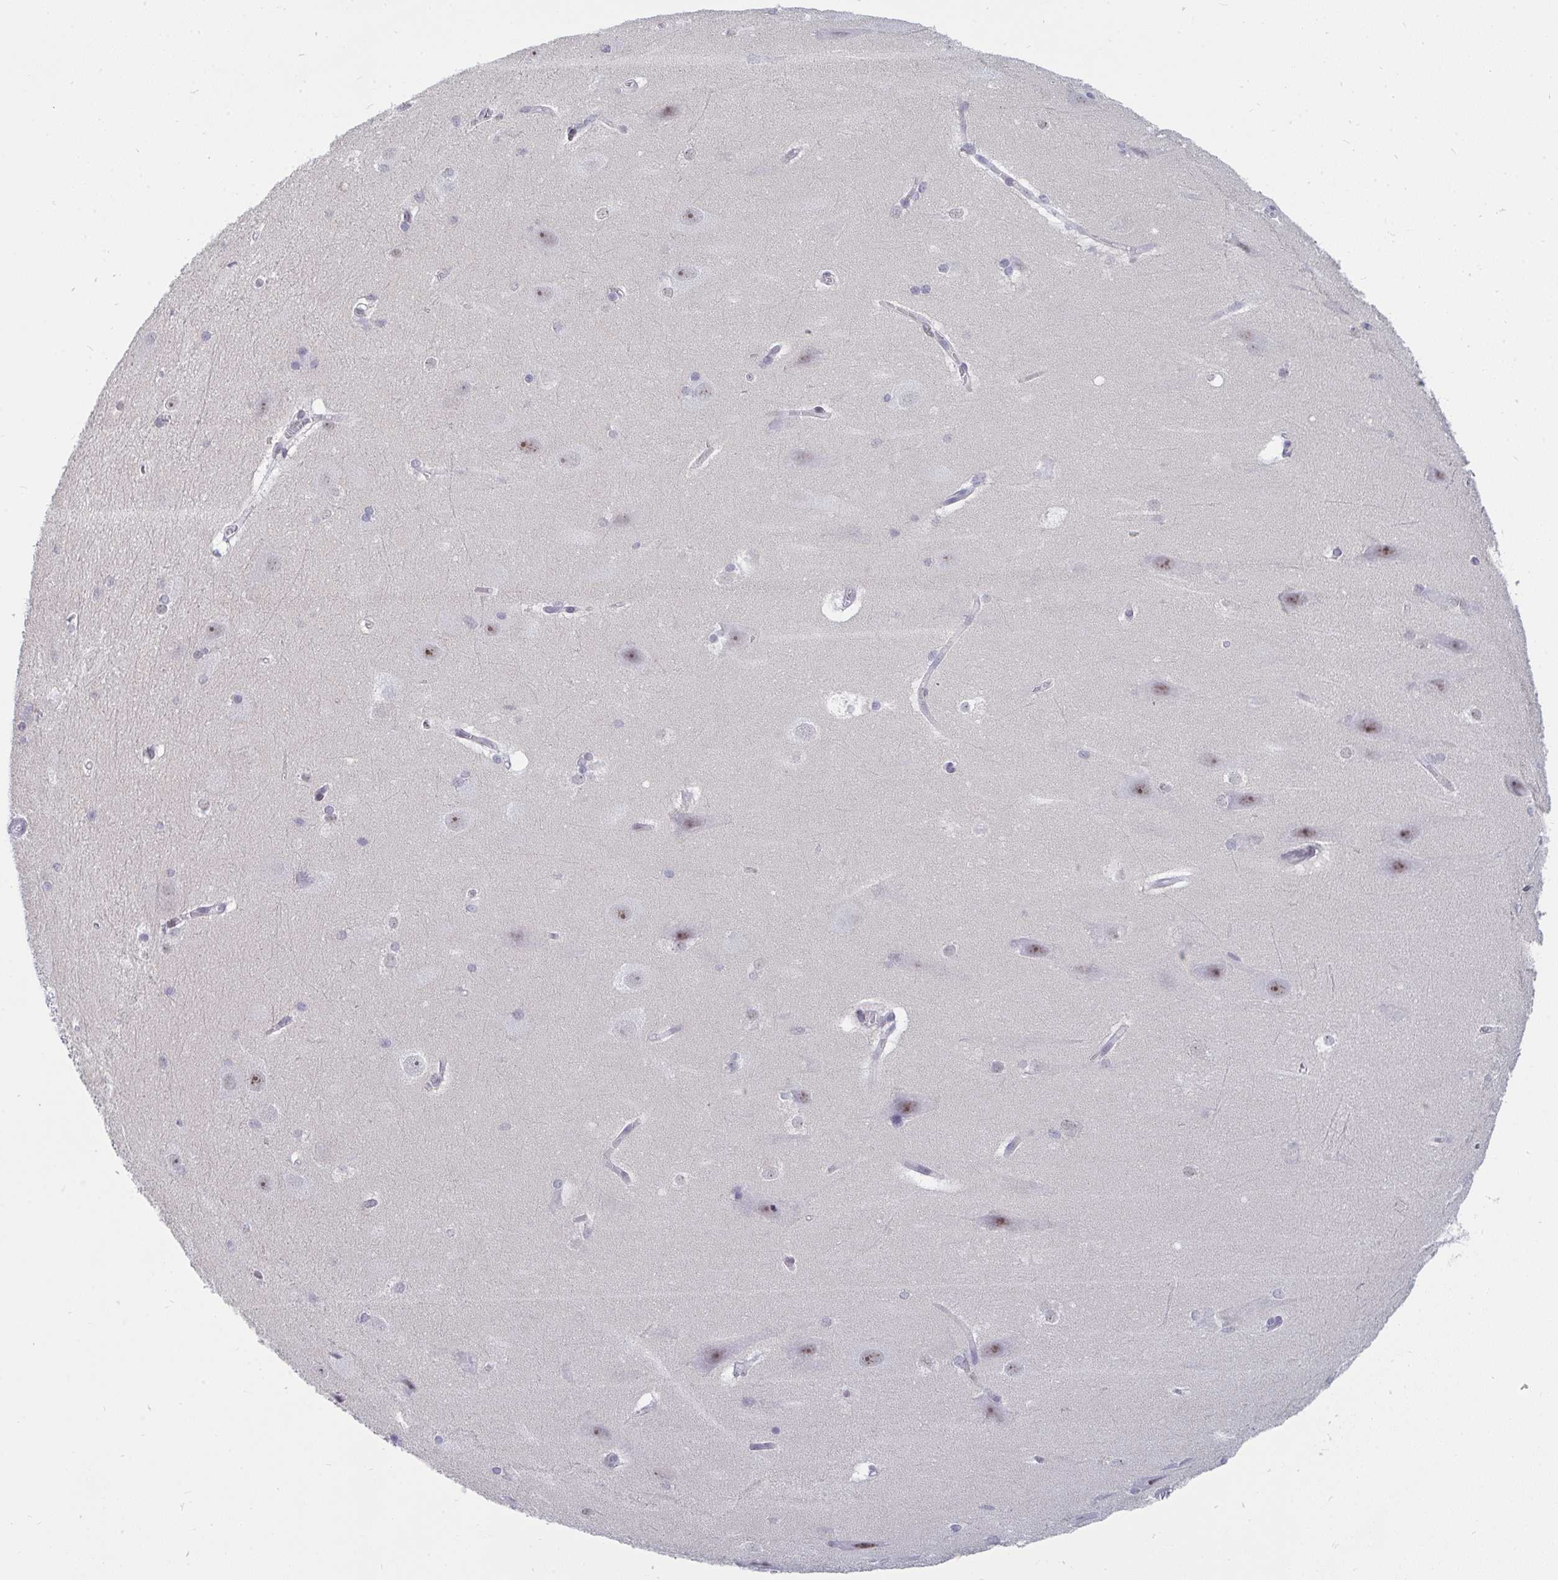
{"staining": {"intensity": "negative", "quantity": "none", "location": "none"}, "tissue": "hippocampus", "cell_type": "Glial cells", "image_type": "normal", "snomed": [{"axis": "morphology", "description": "Normal tissue, NOS"}, {"axis": "topography", "description": "Cerebral cortex"}, {"axis": "topography", "description": "Hippocampus"}], "caption": "DAB immunohistochemical staining of benign hippocampus exhibits no significant staining in glial cells. The staining is performed using DAB (3,3'-diaminobenzidine) brown chromogen with nuclei counter-stained in using hematoxylin.", "gene": "PRR14", "patient": {"sex": "female", "age": 19}}